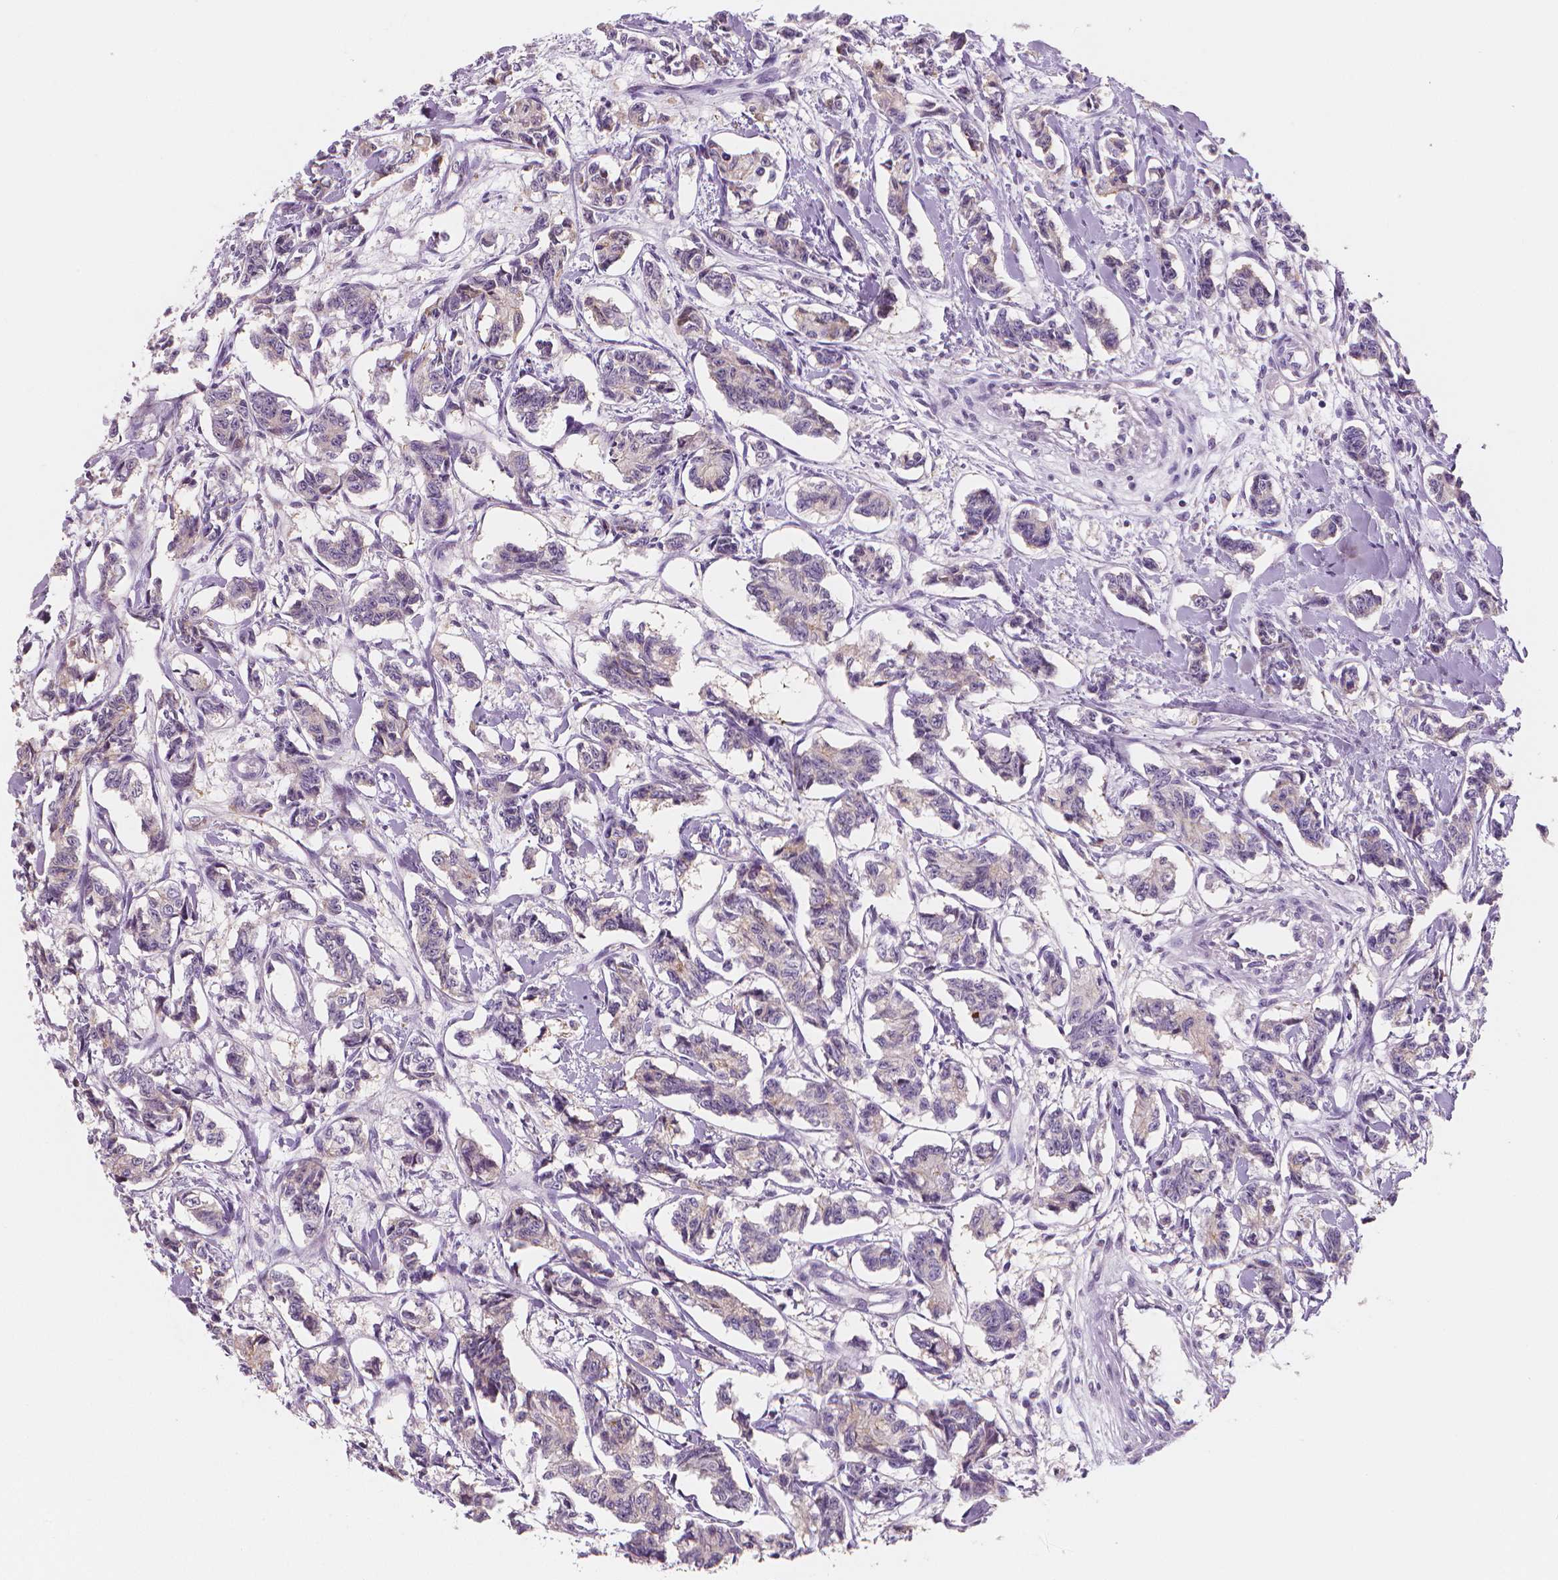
{"staining": {"intensity": "negative", "quantity": "none", "location": "none"}, "tissue": "carcinoid", "cell_type": "Tumor cells", "image_type": "cancer", "snomed": [{"axis": "morphology", "description": "Carcinoid, malignant, NOS"}, {"axis": "topography", "description": "Kidney"}], "caption": "This is an immunohistochemistry image of human malignant carcinoid. There is no staining in tumor cells.", "gene": "APOA4", "patient": {"sex": "female", "age": 41}}